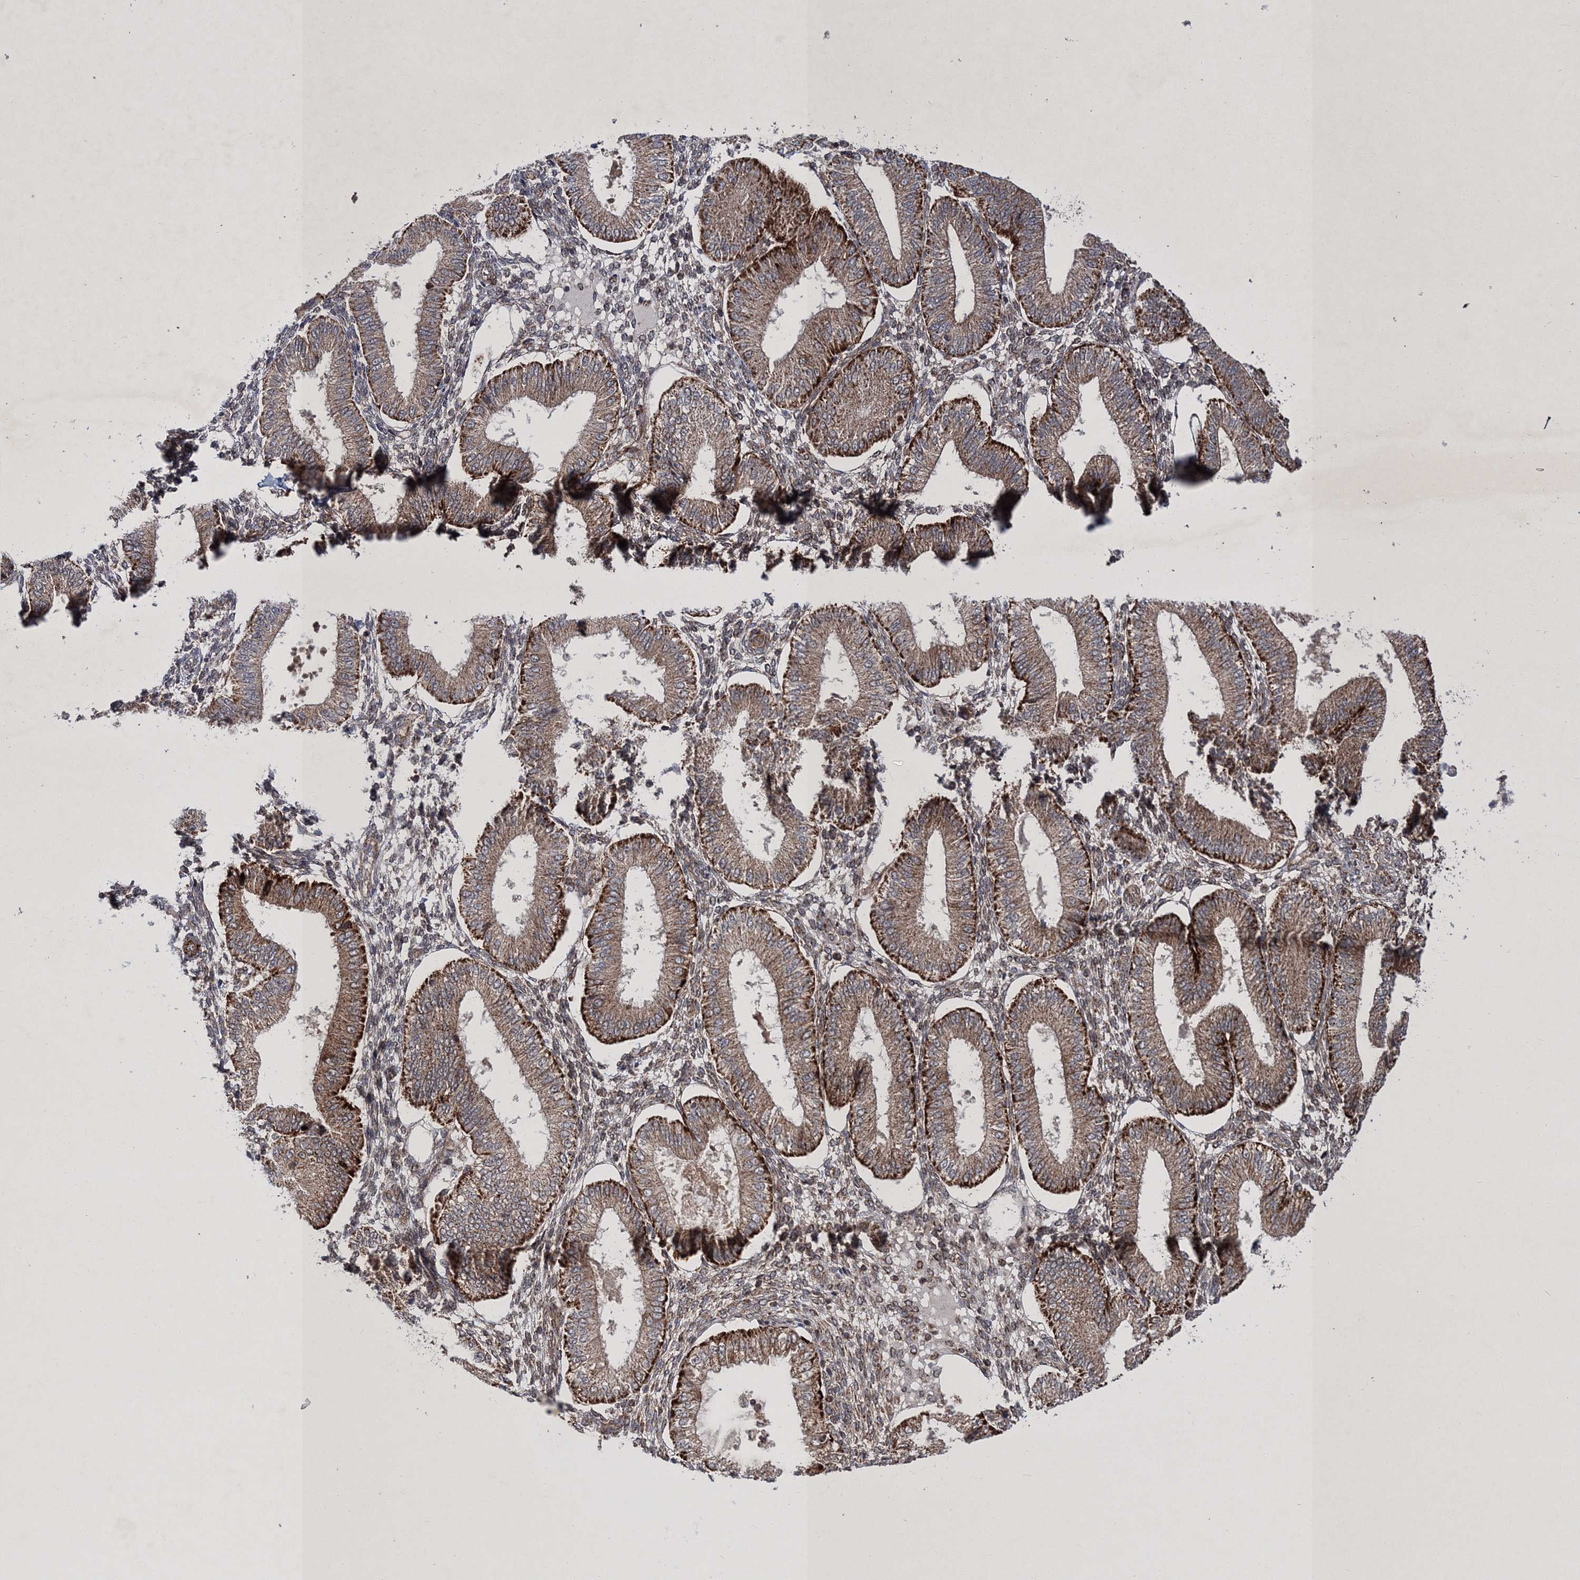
{"staining": {"intensity": "moderate", "quantity": "<25%", "location": "cytoplasmic/membranous"}, "tissue": "endometrium", "cell_type": "Cells in endometrial stroma", "image_type": "normal", "snomed": [{"axis": "morphology", "description": "Normal tissue, NOS"}, {"axis": "topography", "description": "Endometrium"}], "caption": "An immunohistochemistry (IHC) photomicrograph of normal tissue is shown. Protein staining in brown highlights moderate cytoplasmic/membranous positivity in endometrium within cells in endometrial stroma.", "gene": "SCRN3", "patient": {"sex": "female", "age": 39}}